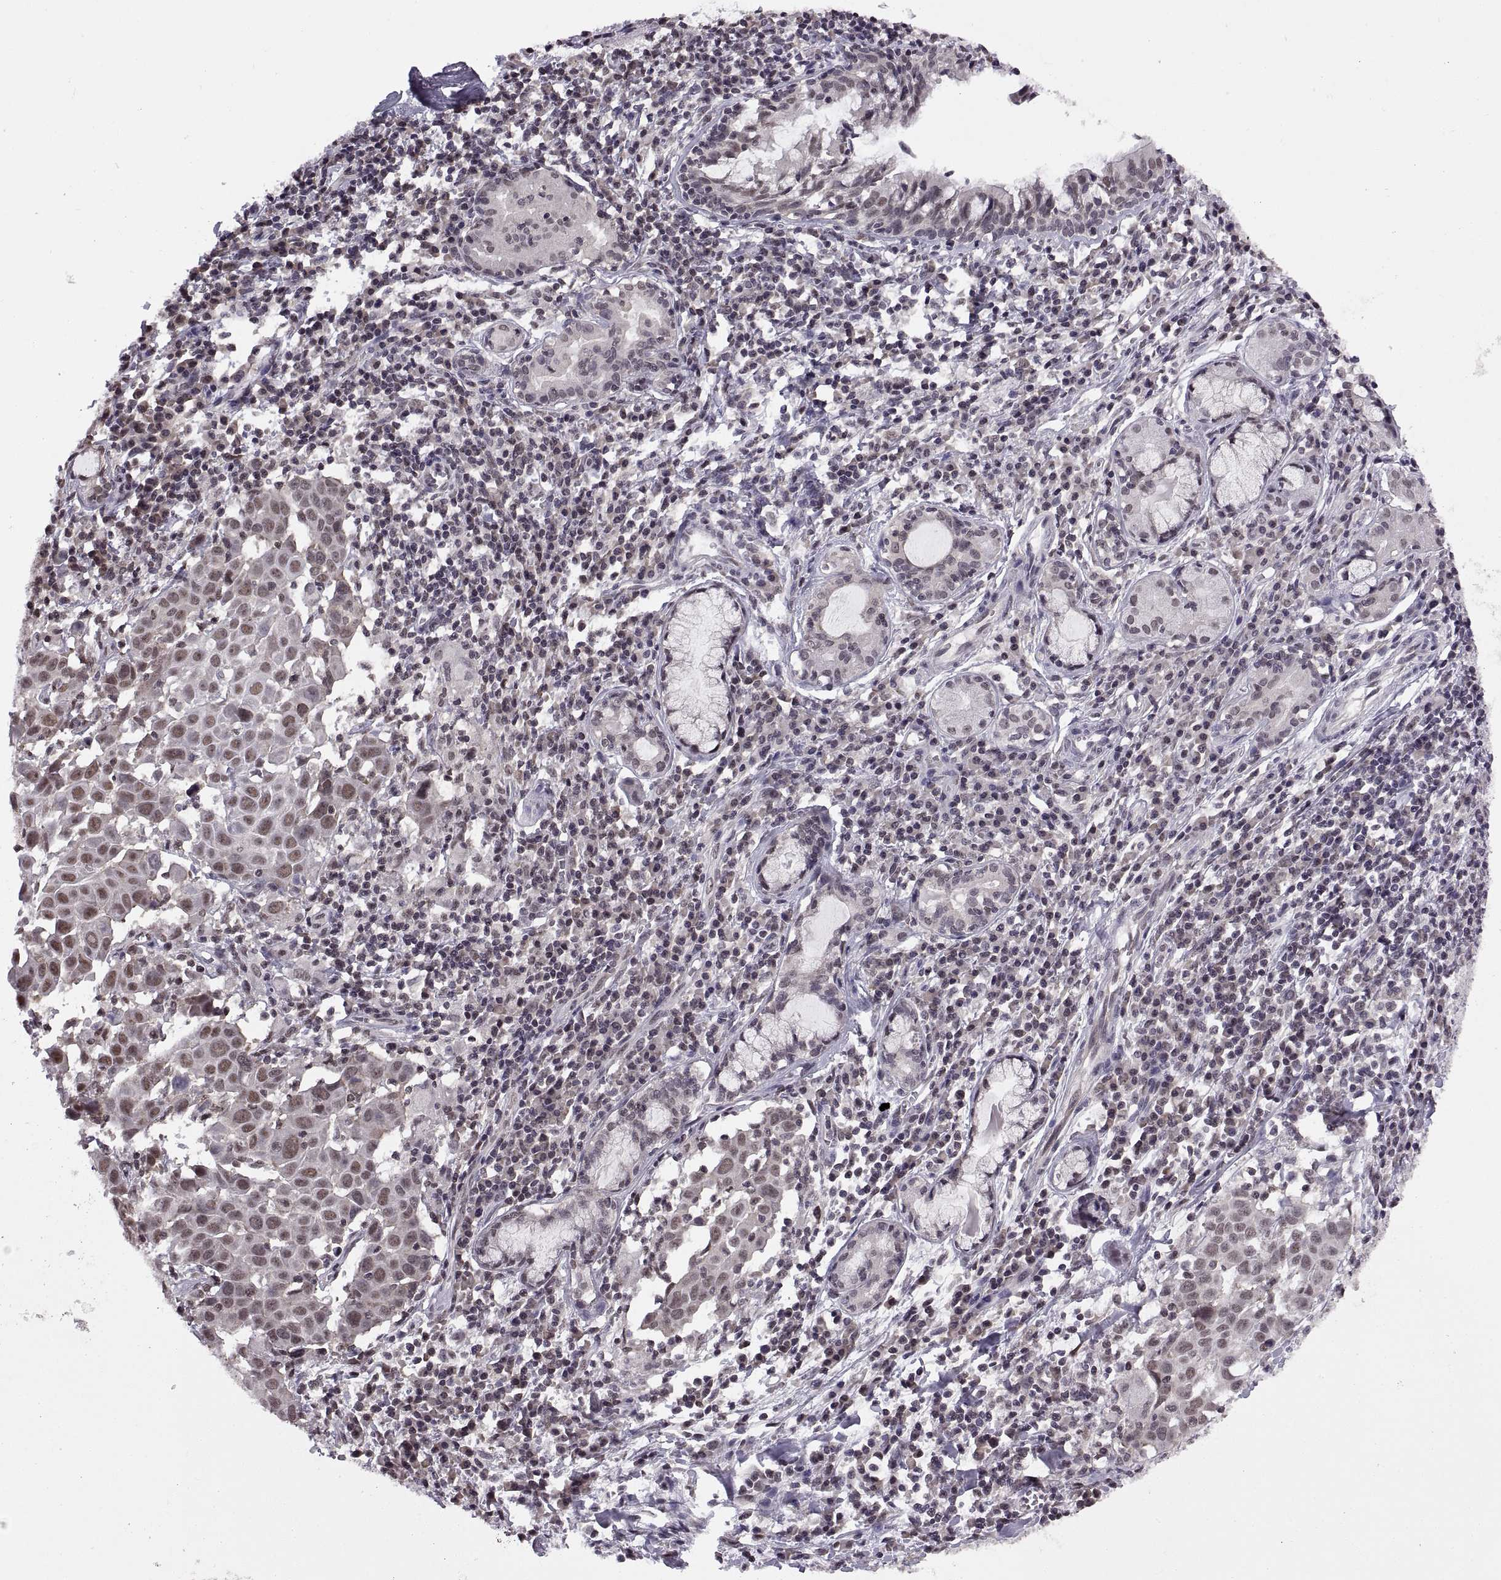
{"staining": {"intensity": "moderate", "quantity": "25%-75%", "location": "nuclear"}, "tissue": "lung cancer", "cell_type": "Tumor cells", "image_type": "cancer", "snomed": [{"axis": "morphology", "description": "Squamous cell carcinoma, NOS"}, {"axis": "topography", "description": "Lung"}], "caption": "A high-resolution histopathology image shows immunohistochemistry staining of lung squamous cell carcinoma, which demonstrates moderate nuclear expression in approximately 25%-75% of tumor cells.", "gene": "INTS3", "patient": {"sex": "male", "age": 57}}